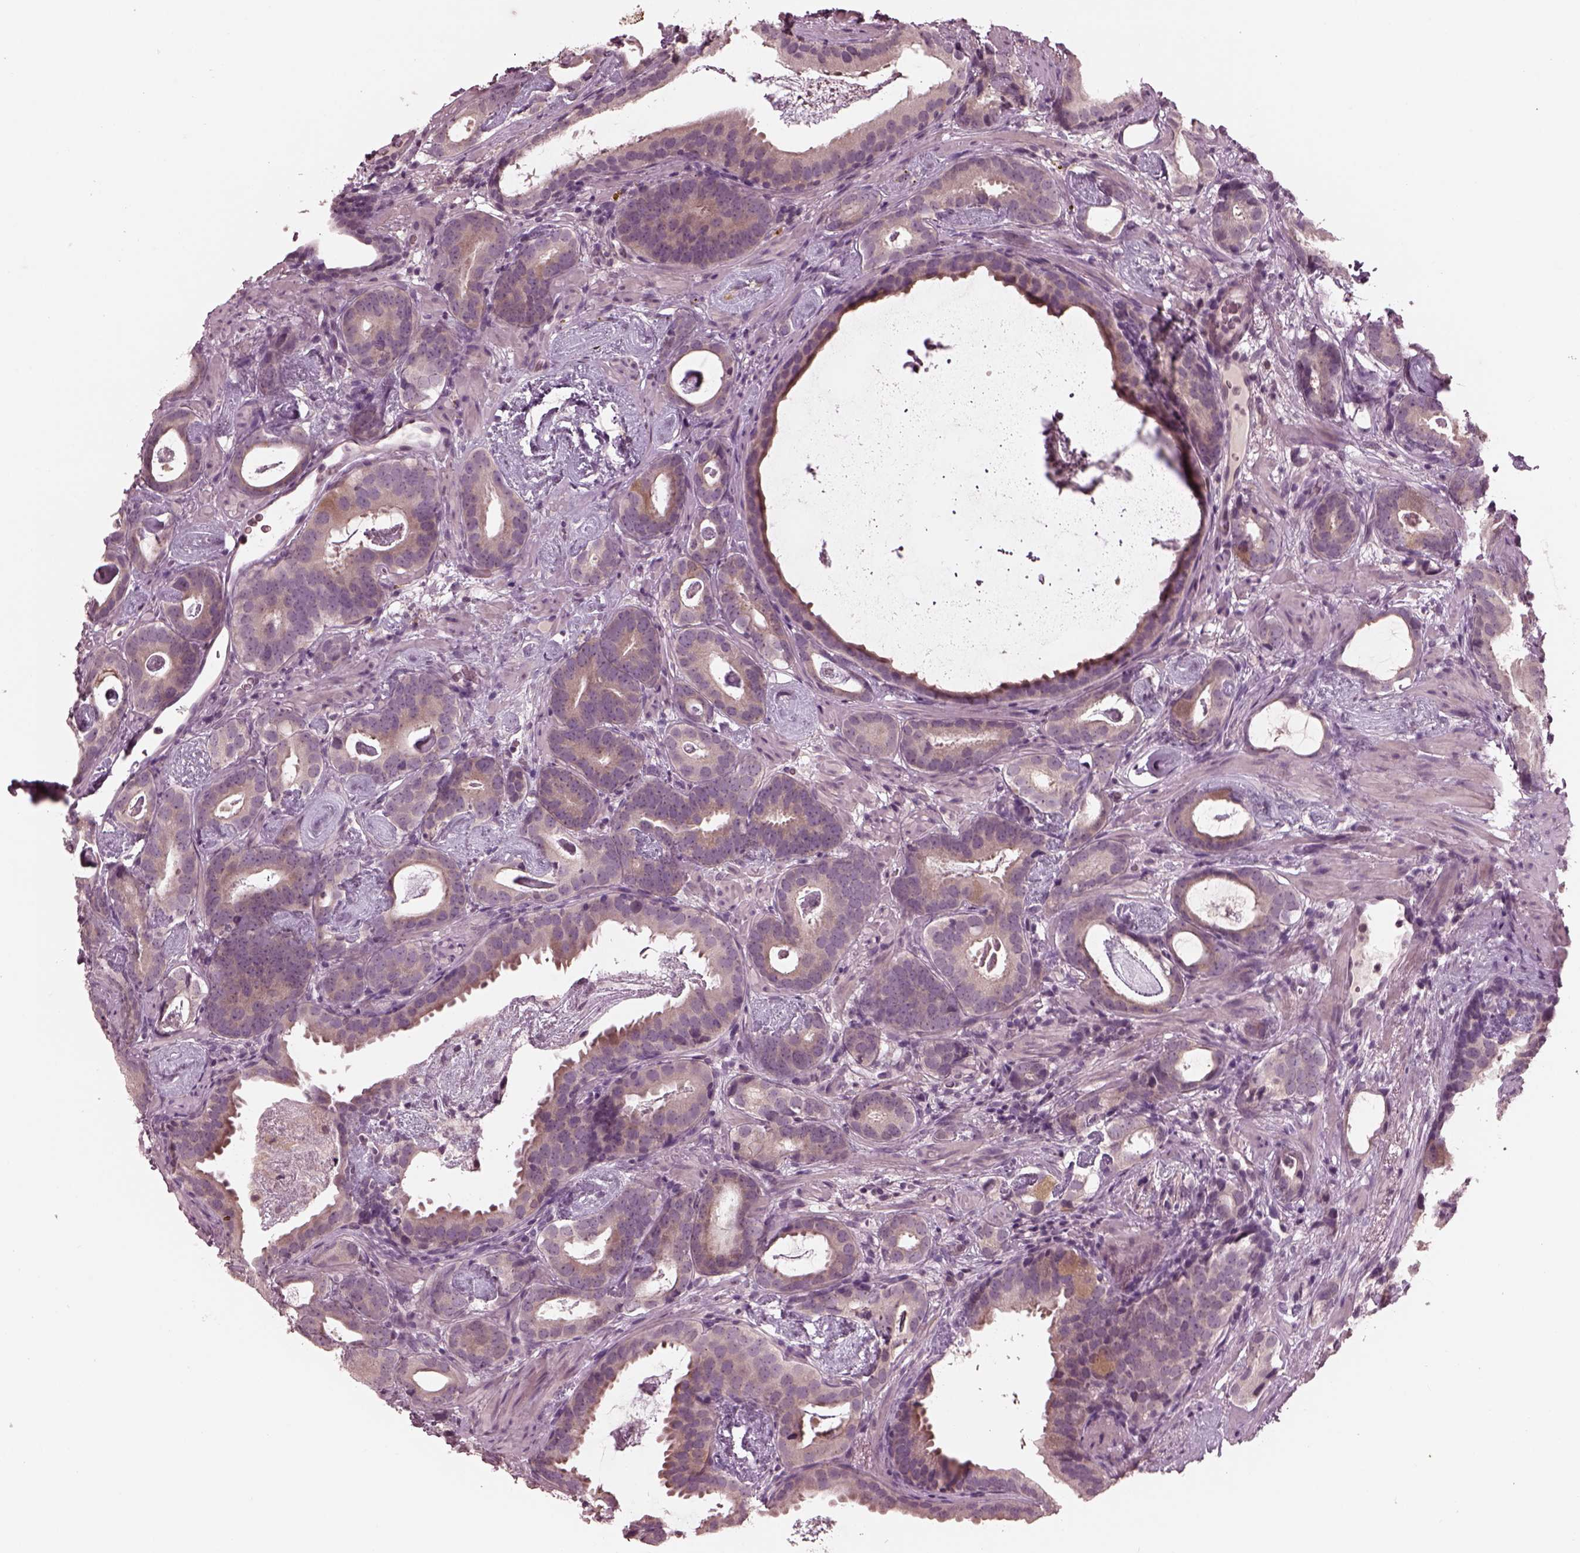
{"staining": {"intensity": "weak", "quantity": "25%-75%", "location": "cytoplasmic/membranous"}, "tissue": "prostate cancer", "cell_type": "Tumor cells", "image_type": "cancer", "snomed": [{"axis": "morphology", "description": "Adenocarcinoma, Low grade"}, {"axis": "topography", "description": "Prostate and seminal vesicle, NOS"}], "caption": "A brown stain shows weak cytoplasmic/membranous positivity of a protein in prostate adenocarcinoma (low-grade) tumor cells.", "gene": "RGS7", "patient": {"sex": "male", "age": 71}}